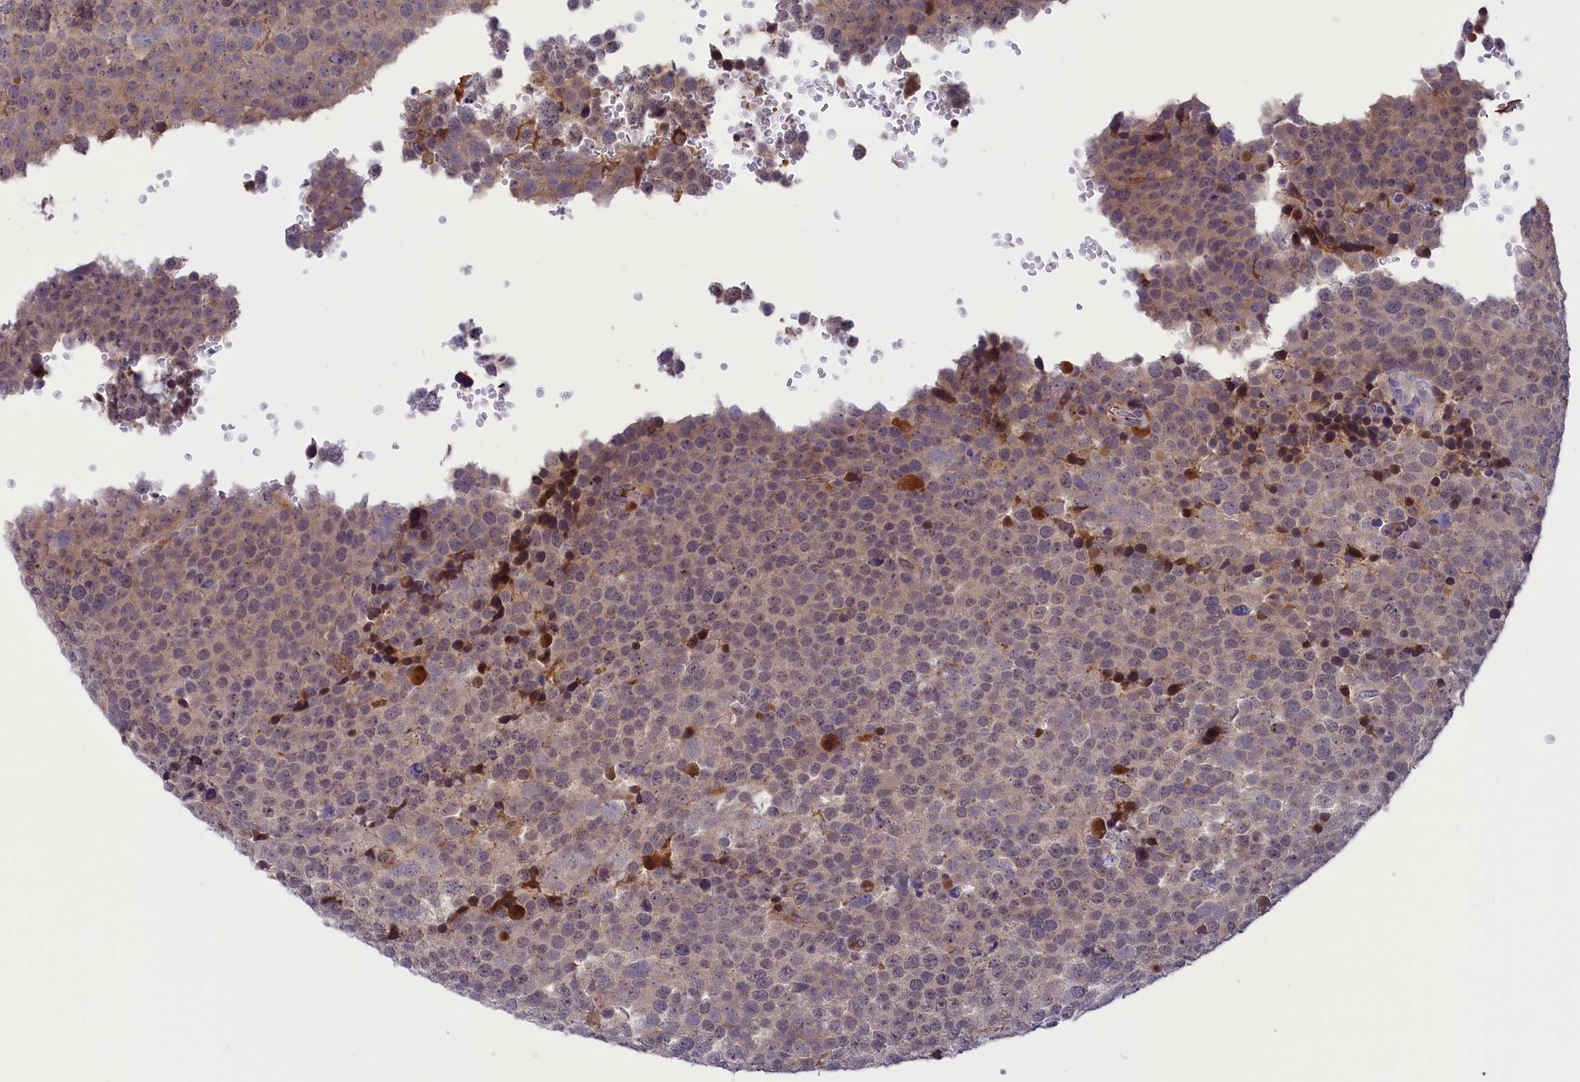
{"staining": {"intensity": "weak", "quantity": "25%-75%", "location": "cytoplasmic/membranous"}, "tissue": "testis cancer", "cell_type": "Tumor cells", "image_type": "cancer", "snomed": [{"axis": "morphology", "description": "Seminoma, NOS"}, {"axis": "topography", "description": "Testis"}], "caption": "Protein expression analysis of human seminoma (testis) reveals weak cytoplasmic/membranous expression in approximately 25%-75% of tumor cells.", "gene": "STYX", "patient": {"sex": "male", "age": 71}}